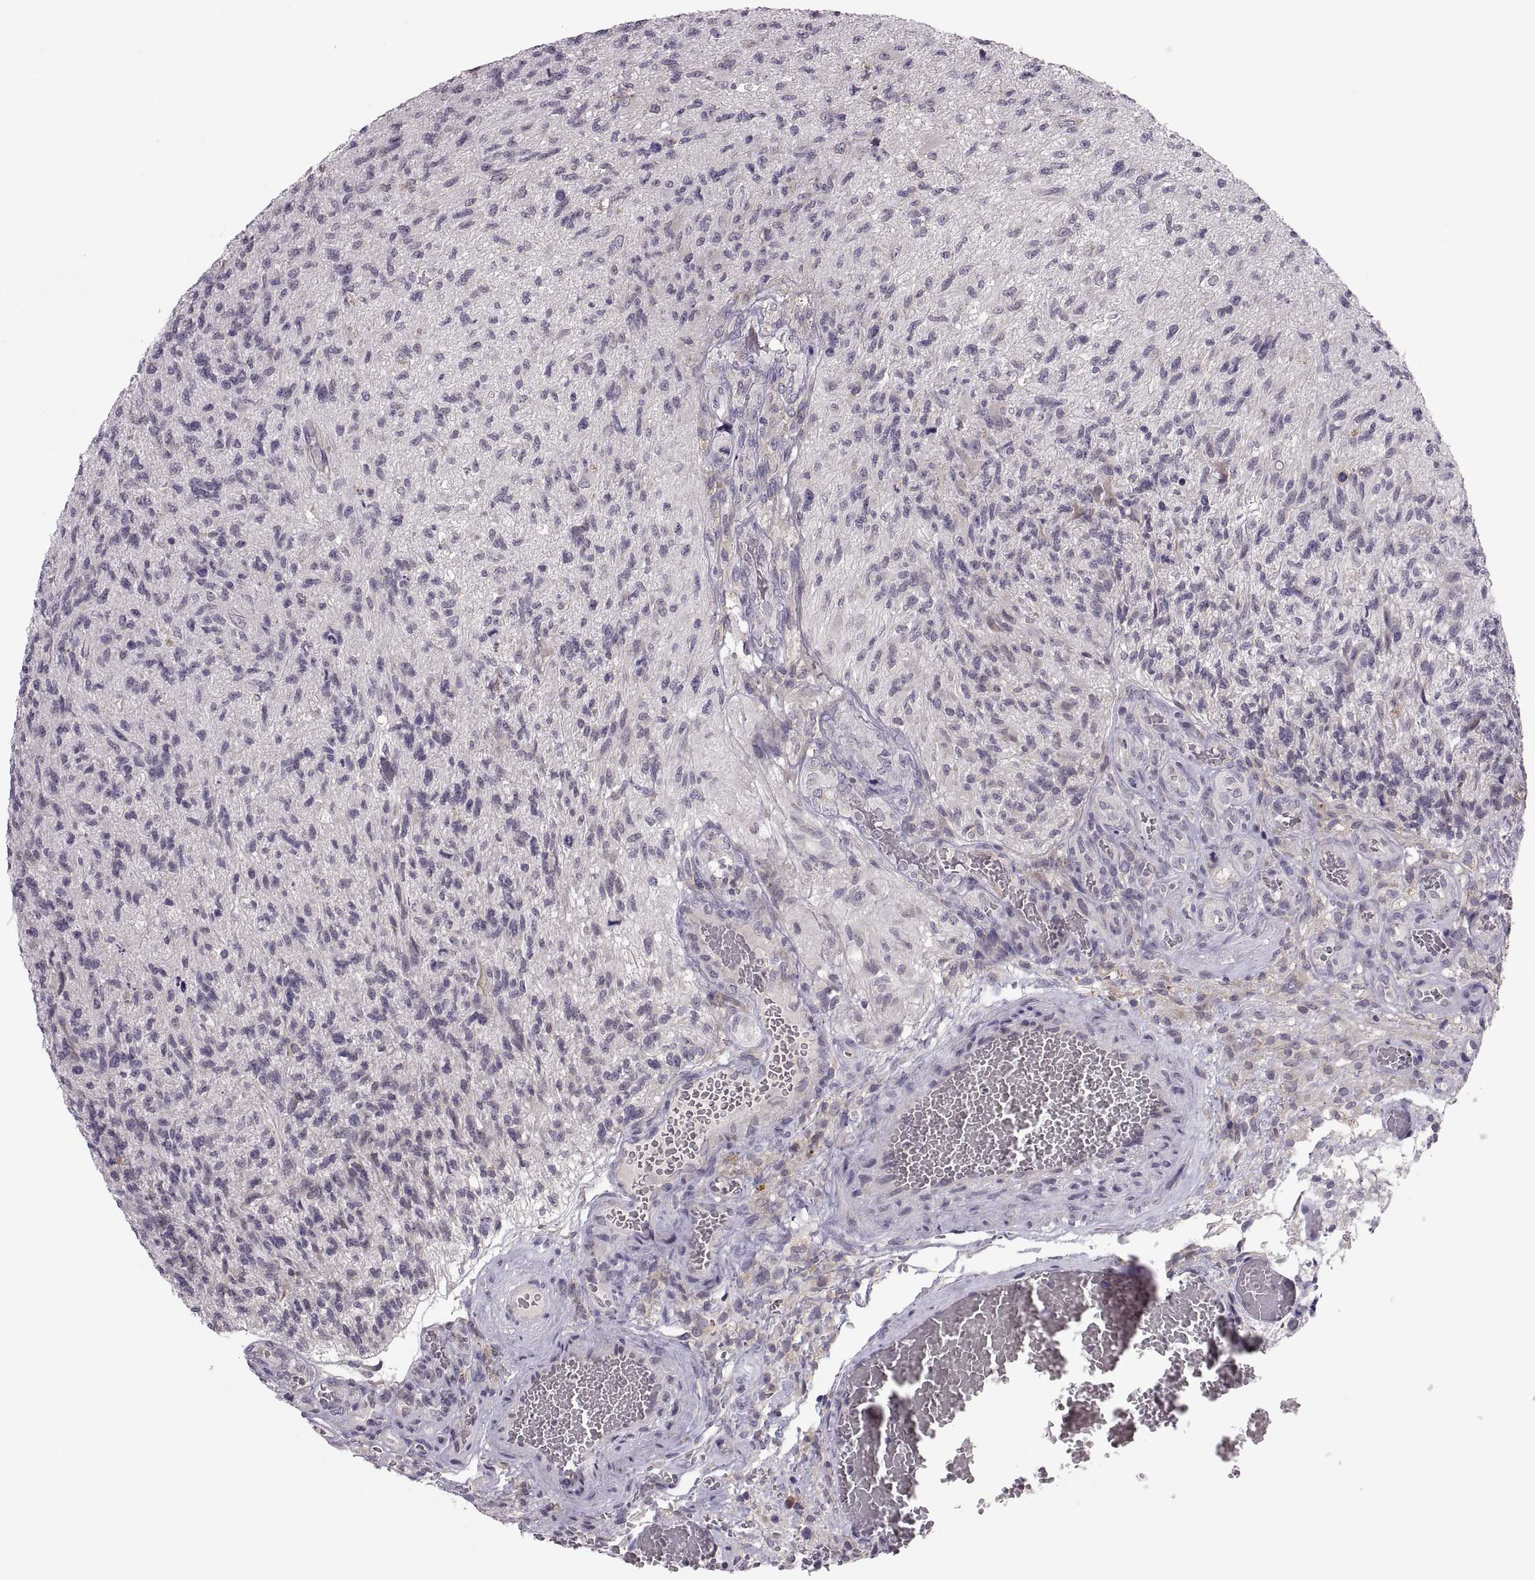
{"staining": {"intensity": "negative", "quantity": "none", "location": "none"}, "tissue": "glioma", "cell_type": "Tumor cells", "image_type": "cancer", "snomed": [{"axis": "morphology", "description": "Glioma, malignant, High grade"}, {"axis": "topography", "description": "Brain"}], "caption": "A high-resolution micrograph shows immunohistochemistry staining of glioma, which displays no significant positivity in tumor cells. The staining was performed using DAB (3,3'-diaminobenzidine) to visualize the protein expression in brown, while the nuclei were stained in blue with hematoxylin (Magnification: 20x).", "gene": "ADH6", "patient": {"sex": "male", "age": 56}}